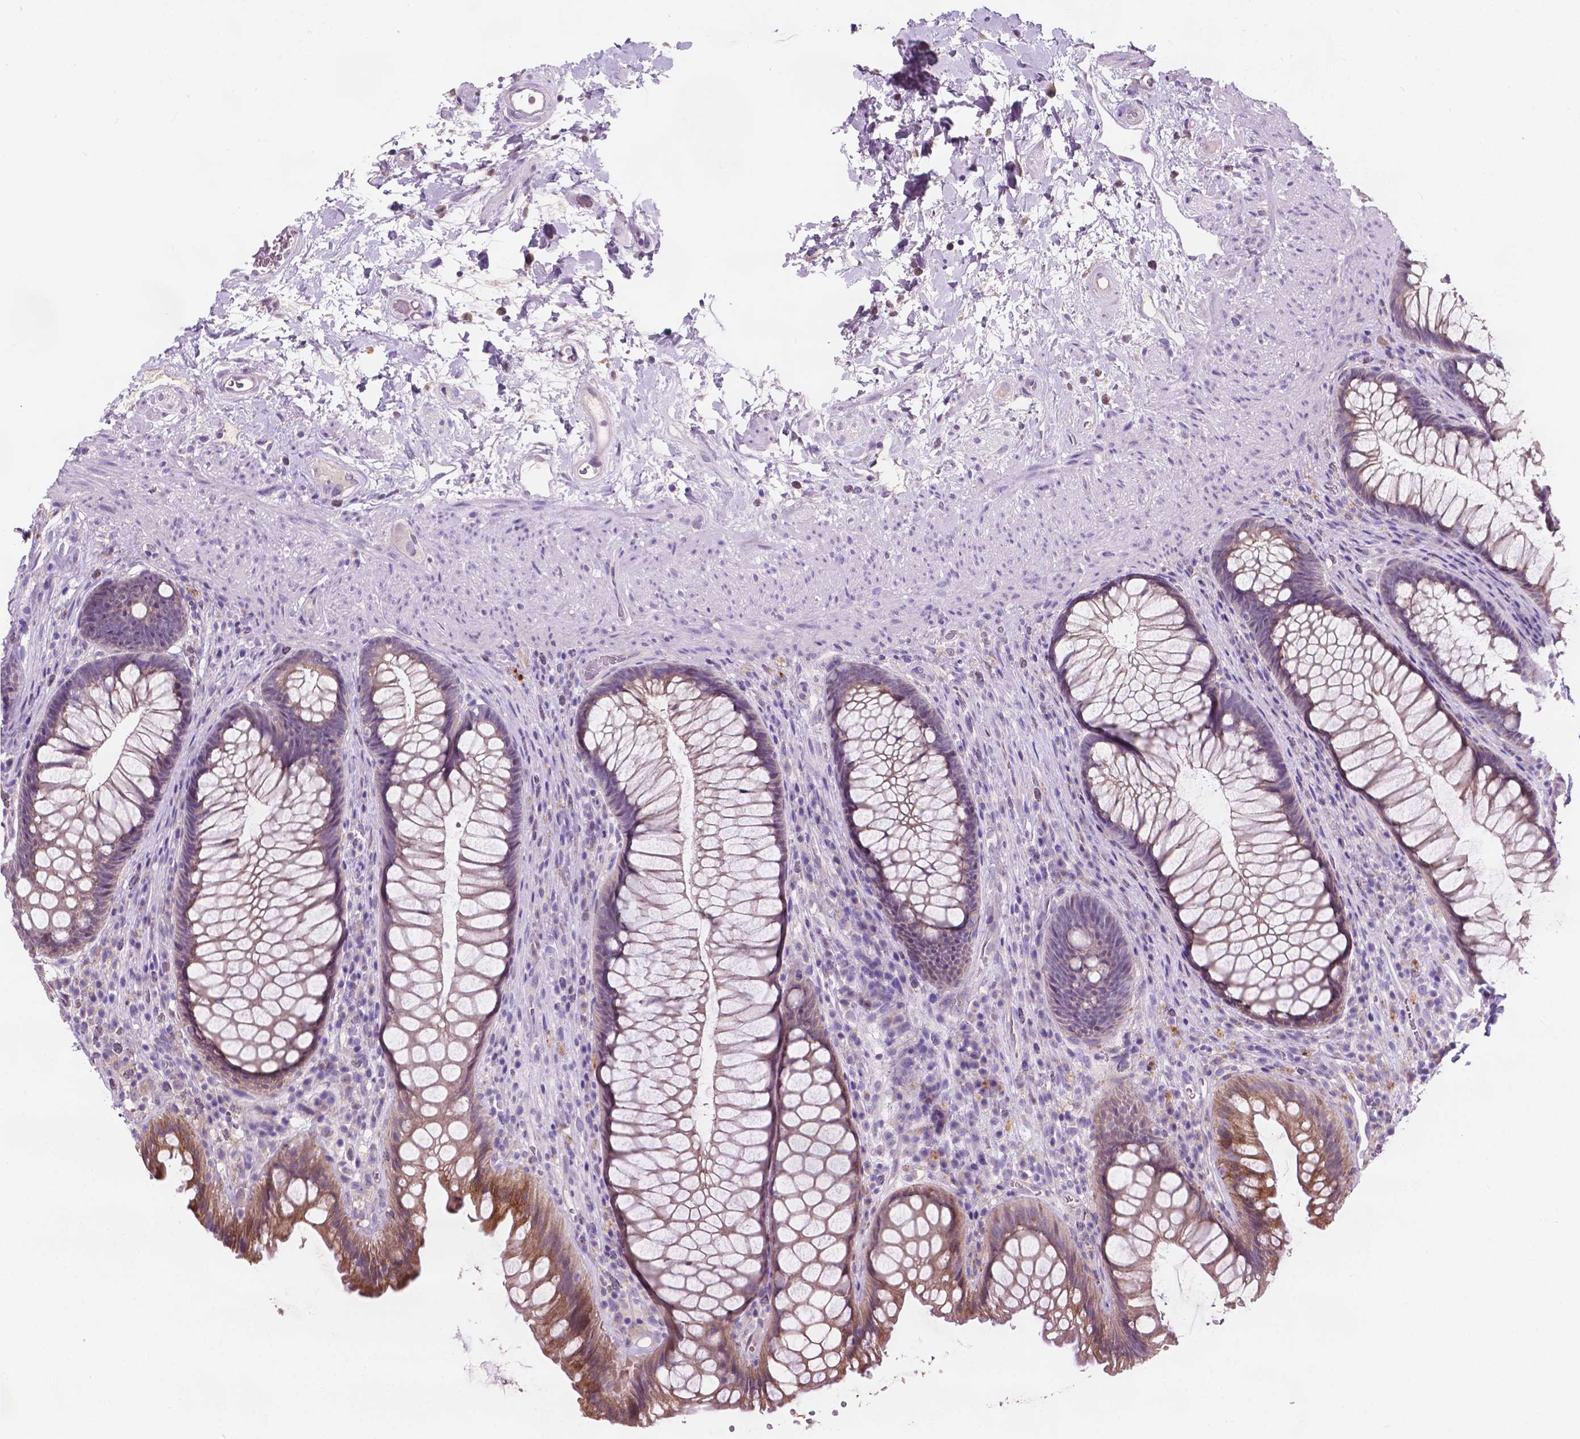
{"staining": {"intensity": "moderate", "quantity": "25%-75%", "location": "cytoplasmic/membranous"}, "tissue": "rectum", "cell_type": "Glandular cells", "image_type": "normal", "snomed": [{"axis": "morphology", "description": "Normal tissue, NOS"}, {"axis": "topography", "description": "Smooth muscle"}, {"axis": "topography", "description": "Rectum"}], "caption": "IHC of normal rectum reveals medium levels of moderate cytoplasmic/membranous staining in about 25%-75% of glandular cells.", "gene": "IREB2", "patient": {"sex": "male", "age": 53}}